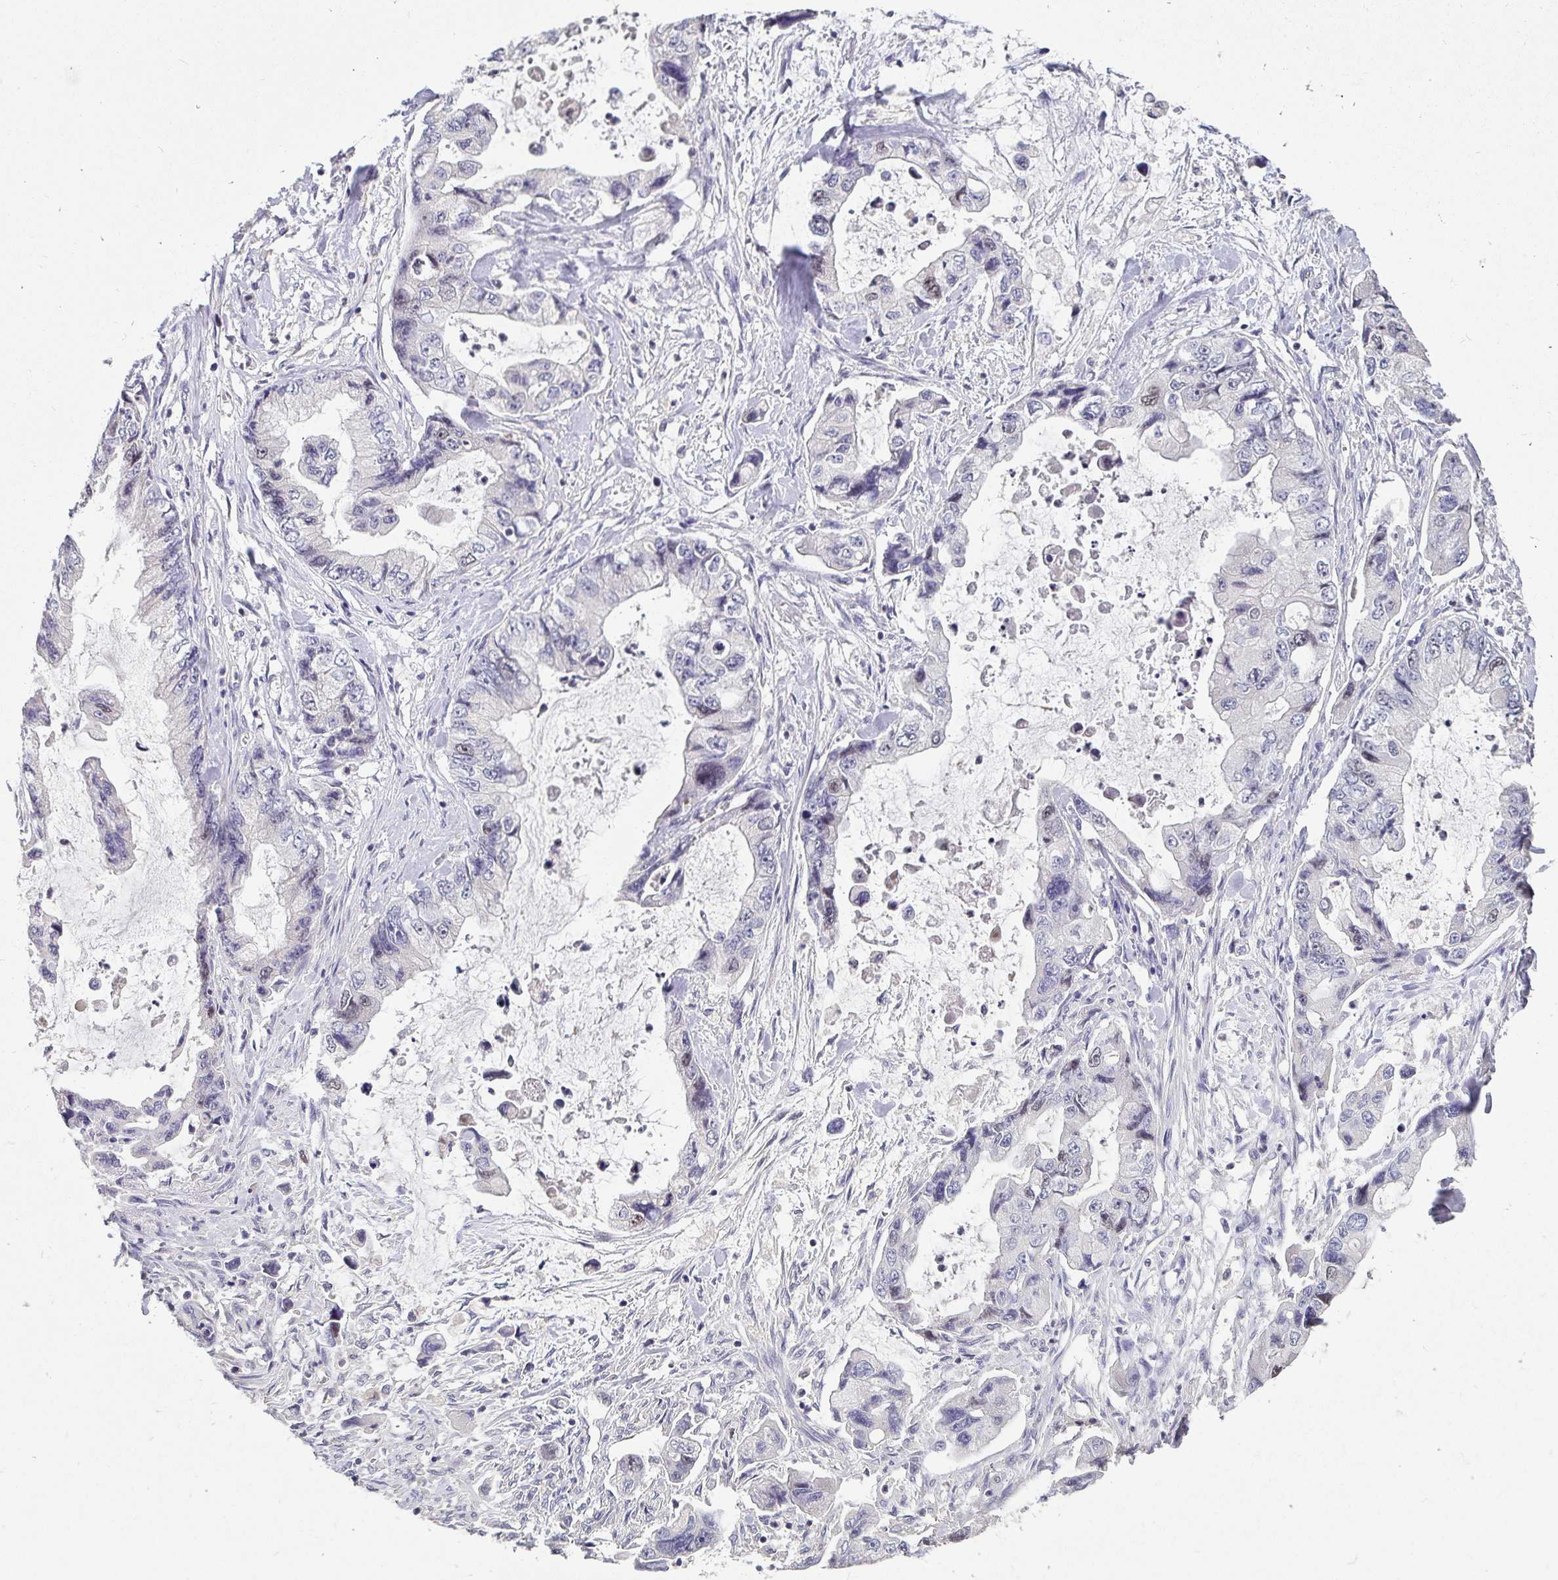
{"staining": {"intensity": "negative", "quantity": "none", "location": "none"}, "tissue": "stomach cancer", "cell_type": "Tumor cells", "image_type": "cancer", "snomed": [{"axis": "morphology", "description": "Adenocarcinoma, NOS"}, {"axis": "topography", "description": "Pancreas"}, {"axis": "topography", "description": "Stomach, upper"}, {"axis": "topography", "description": "Stomach"}], "caption": "High power microscopy histopathology image of an IHC image of stomach adenocarcinoma, revealing no significant positivity in tumor cells. Nuclei are stained in blue.", "gene": "ANLN", "patient": {"sex": "male", "age": 77}}